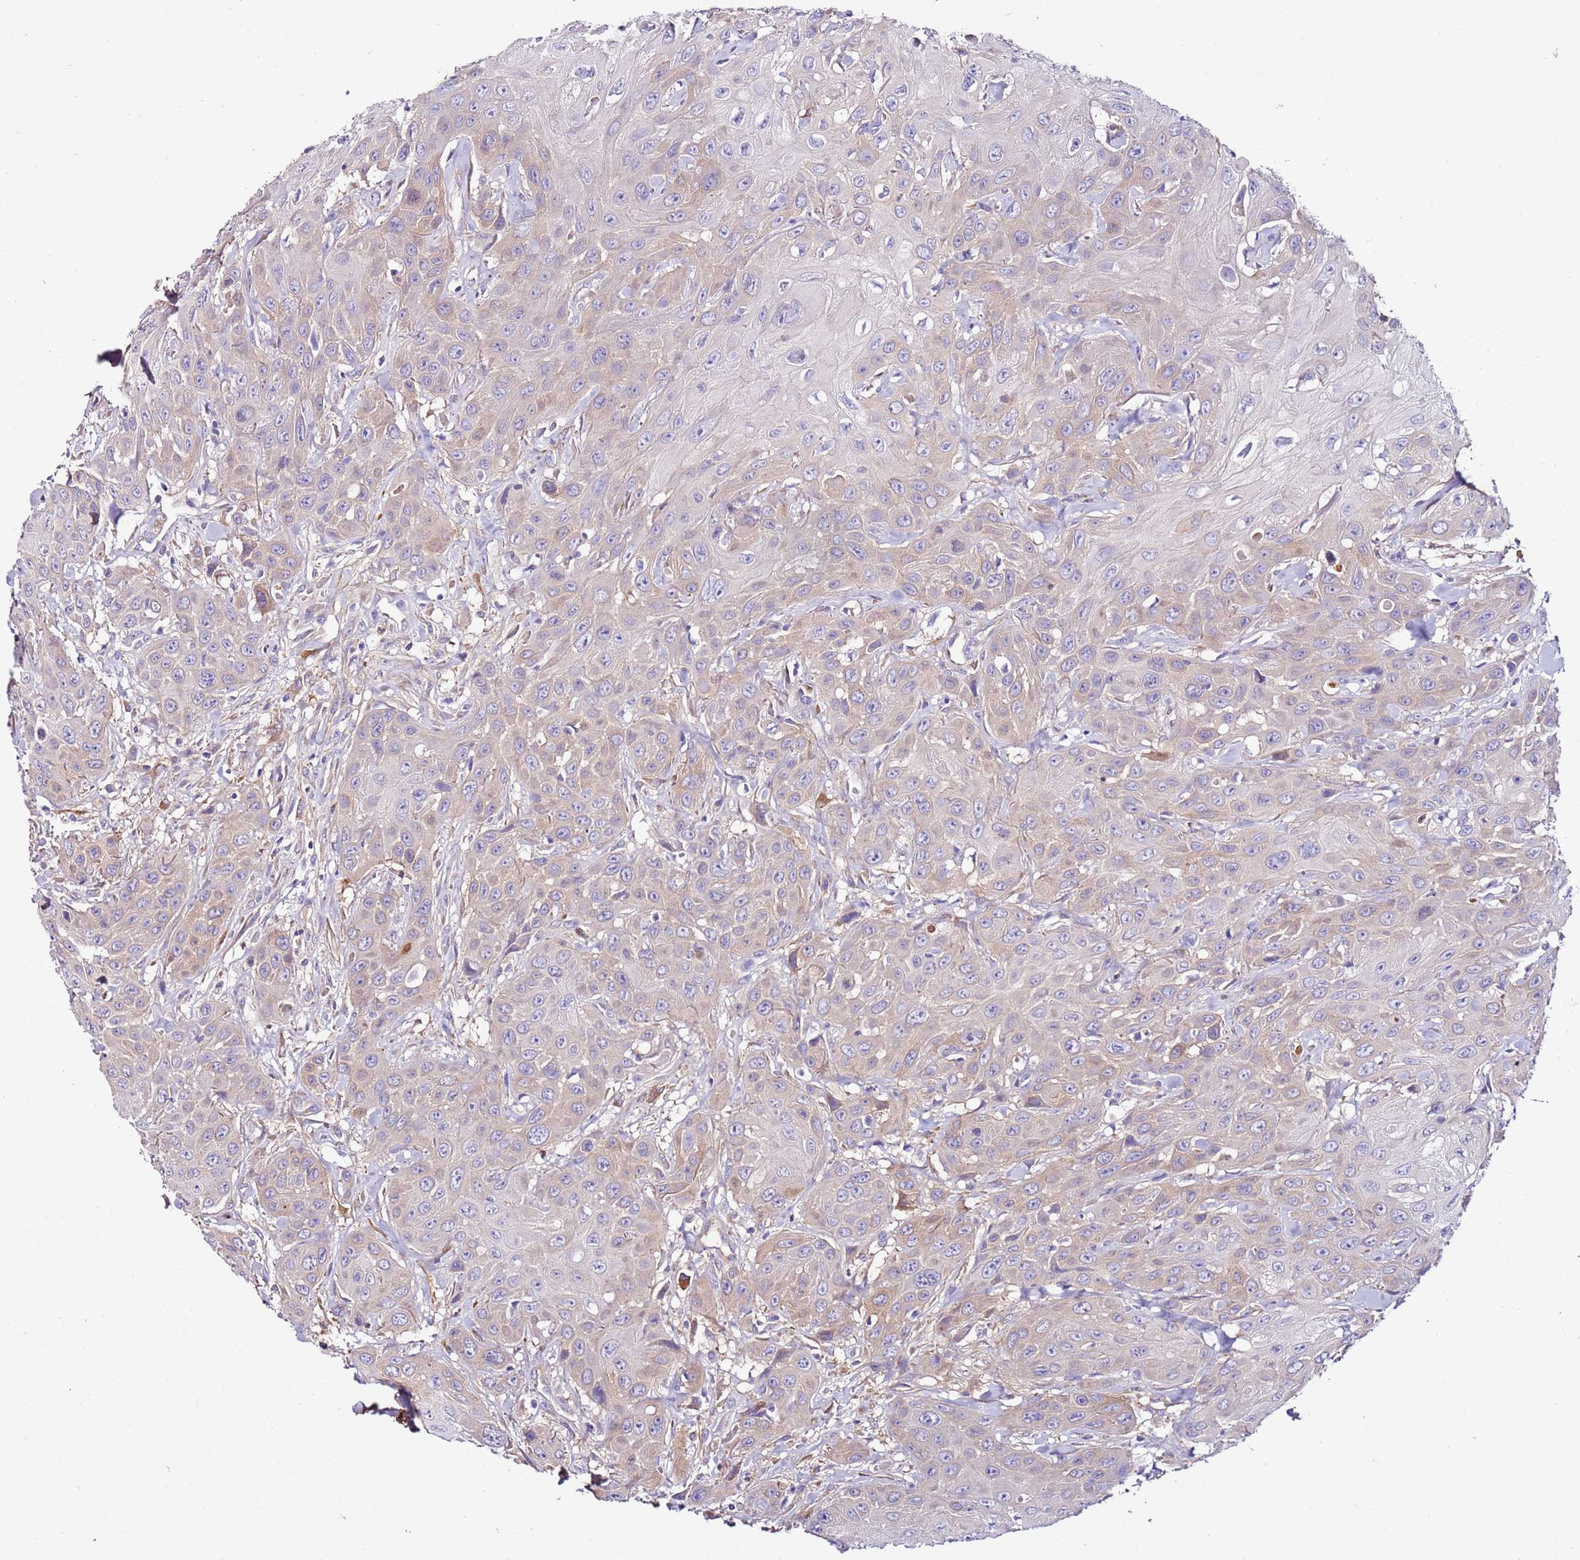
{"staining": {"intensity": "negative", "quantity": "none", "location": "none"}, "tissue": "head and neck cancer", "cell_type": "Tumor cells", "image_type": "cancer", "snomed": [{"axis": "morphology", "description": "Squamous cell carcinoma, NOS"}, {"axis": "topography", "description": "Head-Neck"}], "caption": "Tumor cells show no significant protein expression in head and neck cancer (squamous cell carcinoma).", "gene": "FAM174C", "patient": {"sex": "male", "age": 81}}